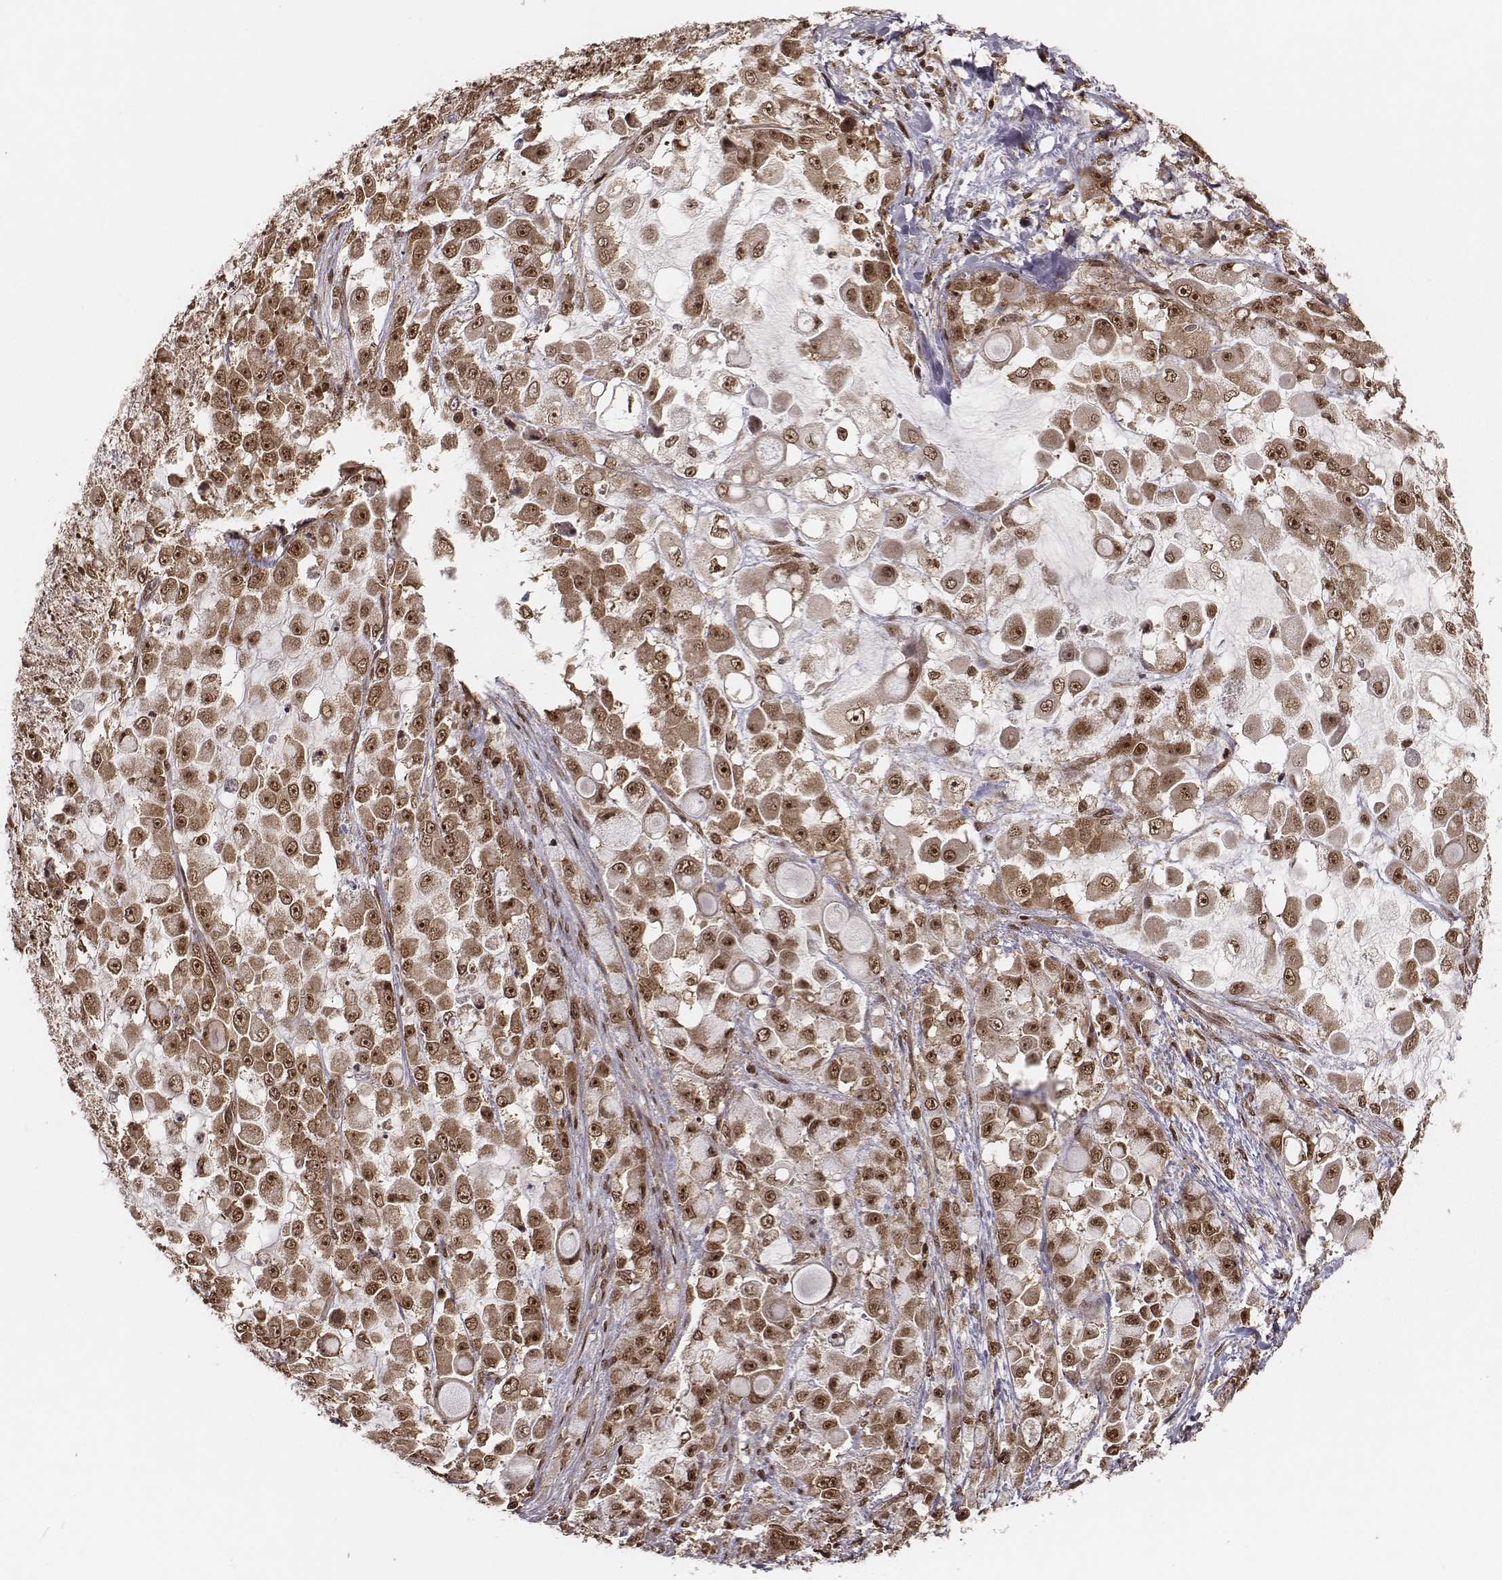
{"staining": {"intensity": "moderate", "quantity": ">75%", "location": "cytoplasmic/membranous,nuclear"}, "tissue": "stomach cancer", "cell_type": "Tumor cells", "image_type": "cancer", "snomed": [{"axis": "morphology", "description": "Adenocarcinoma, NOS"}, {"axis": "topography", "description": "Stomach"}], "caption": "The photomicrograph exhibits immunohistochemical staining of stomach cancer. There is moderate cytoplasmic/membranous and nuclear positivity is present in about >75% of tumor cells.", "gene": "NFX1", "patient": {"sex": "female", "age": 76}}